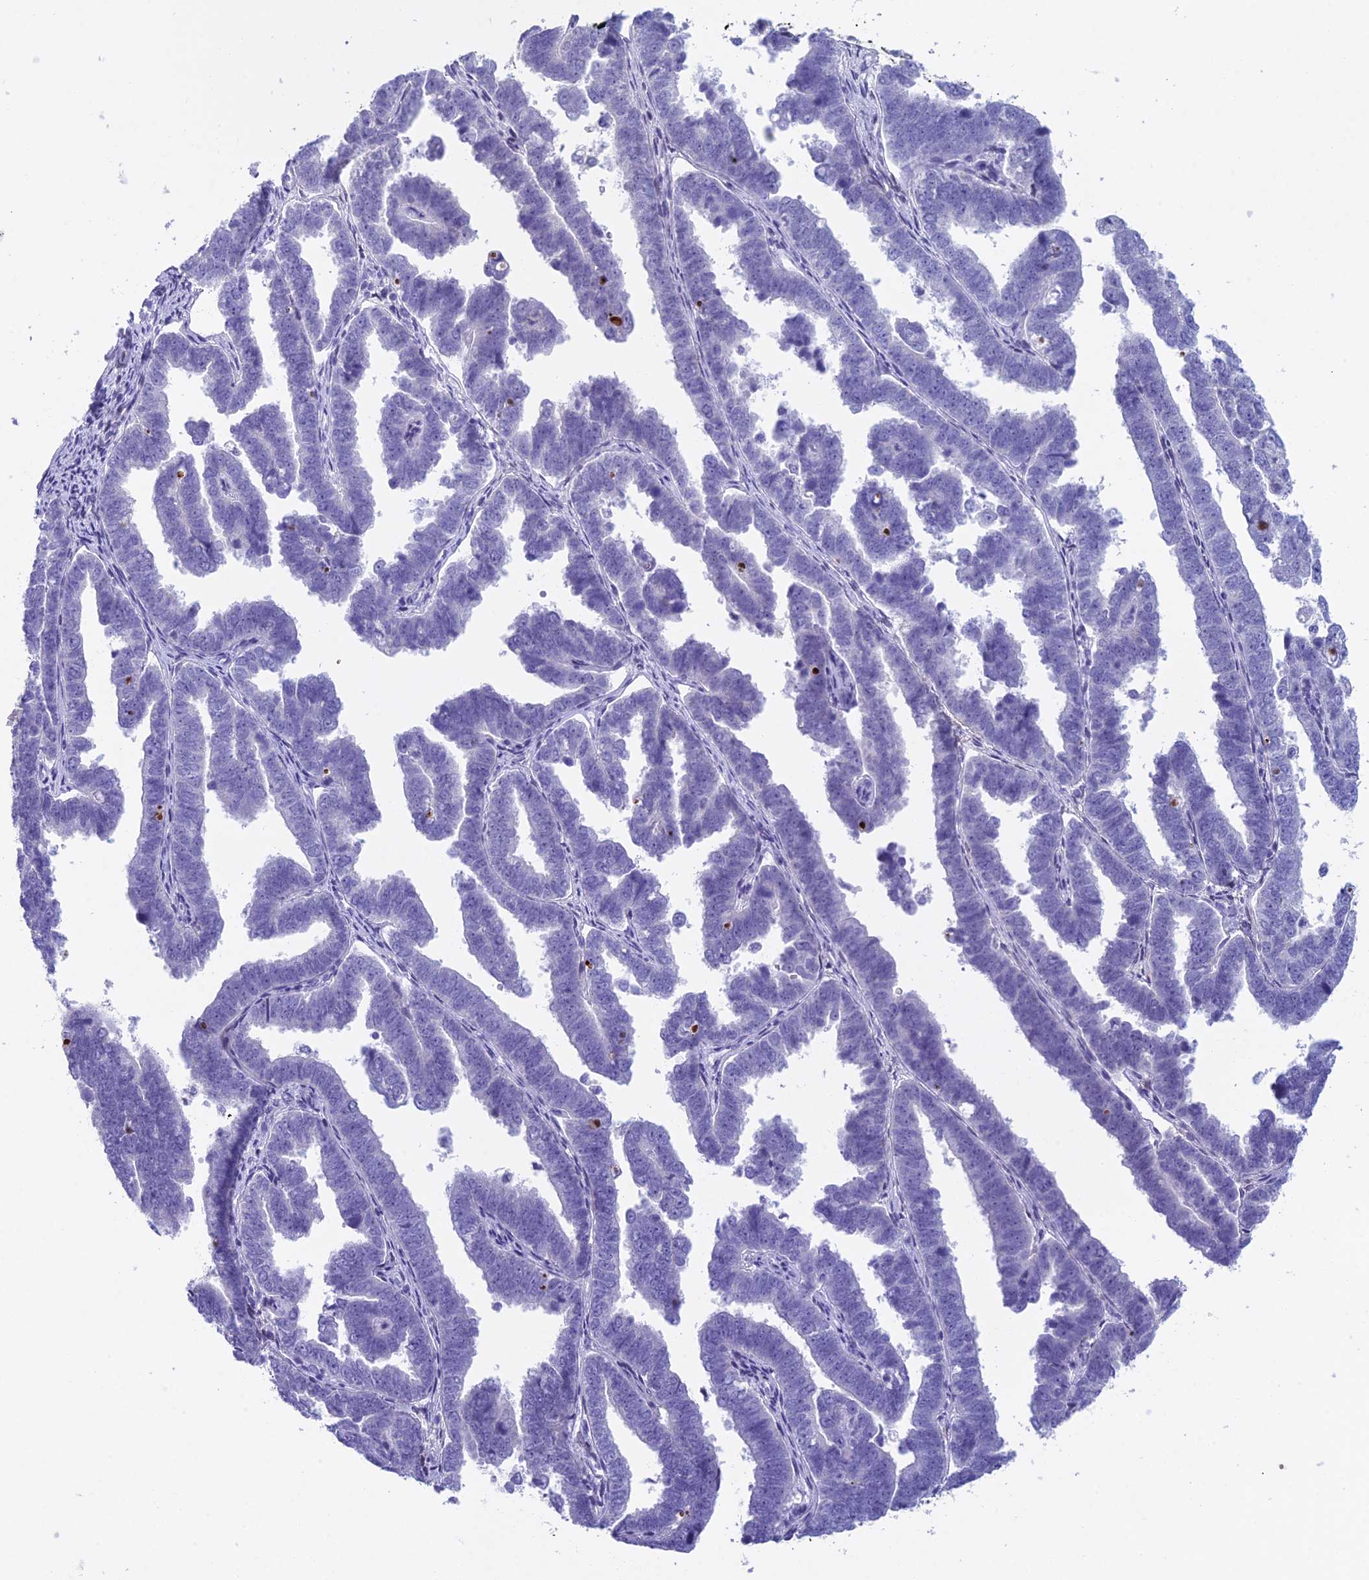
{"staining": {"intensity": "negative", "quantity": "none", "location": "none"}, "tissue": "endometrial cancer", "cell_type": "Tumor cells", "image_type": "cancer", "snomed": [{"axis": "morphology", "description": "Adenocarcinoma, NOS"}, {"axis": "topography", "description": "Endometrium"}], "caption": "A high-resolution photomicrograph shows immunohistochemistry (IHC) staining of endometrial cancer, which exhibits no significant staining in tumor cells.", "gene": "CC2D2A", "patient": {"sex": "female", "age": 75}}